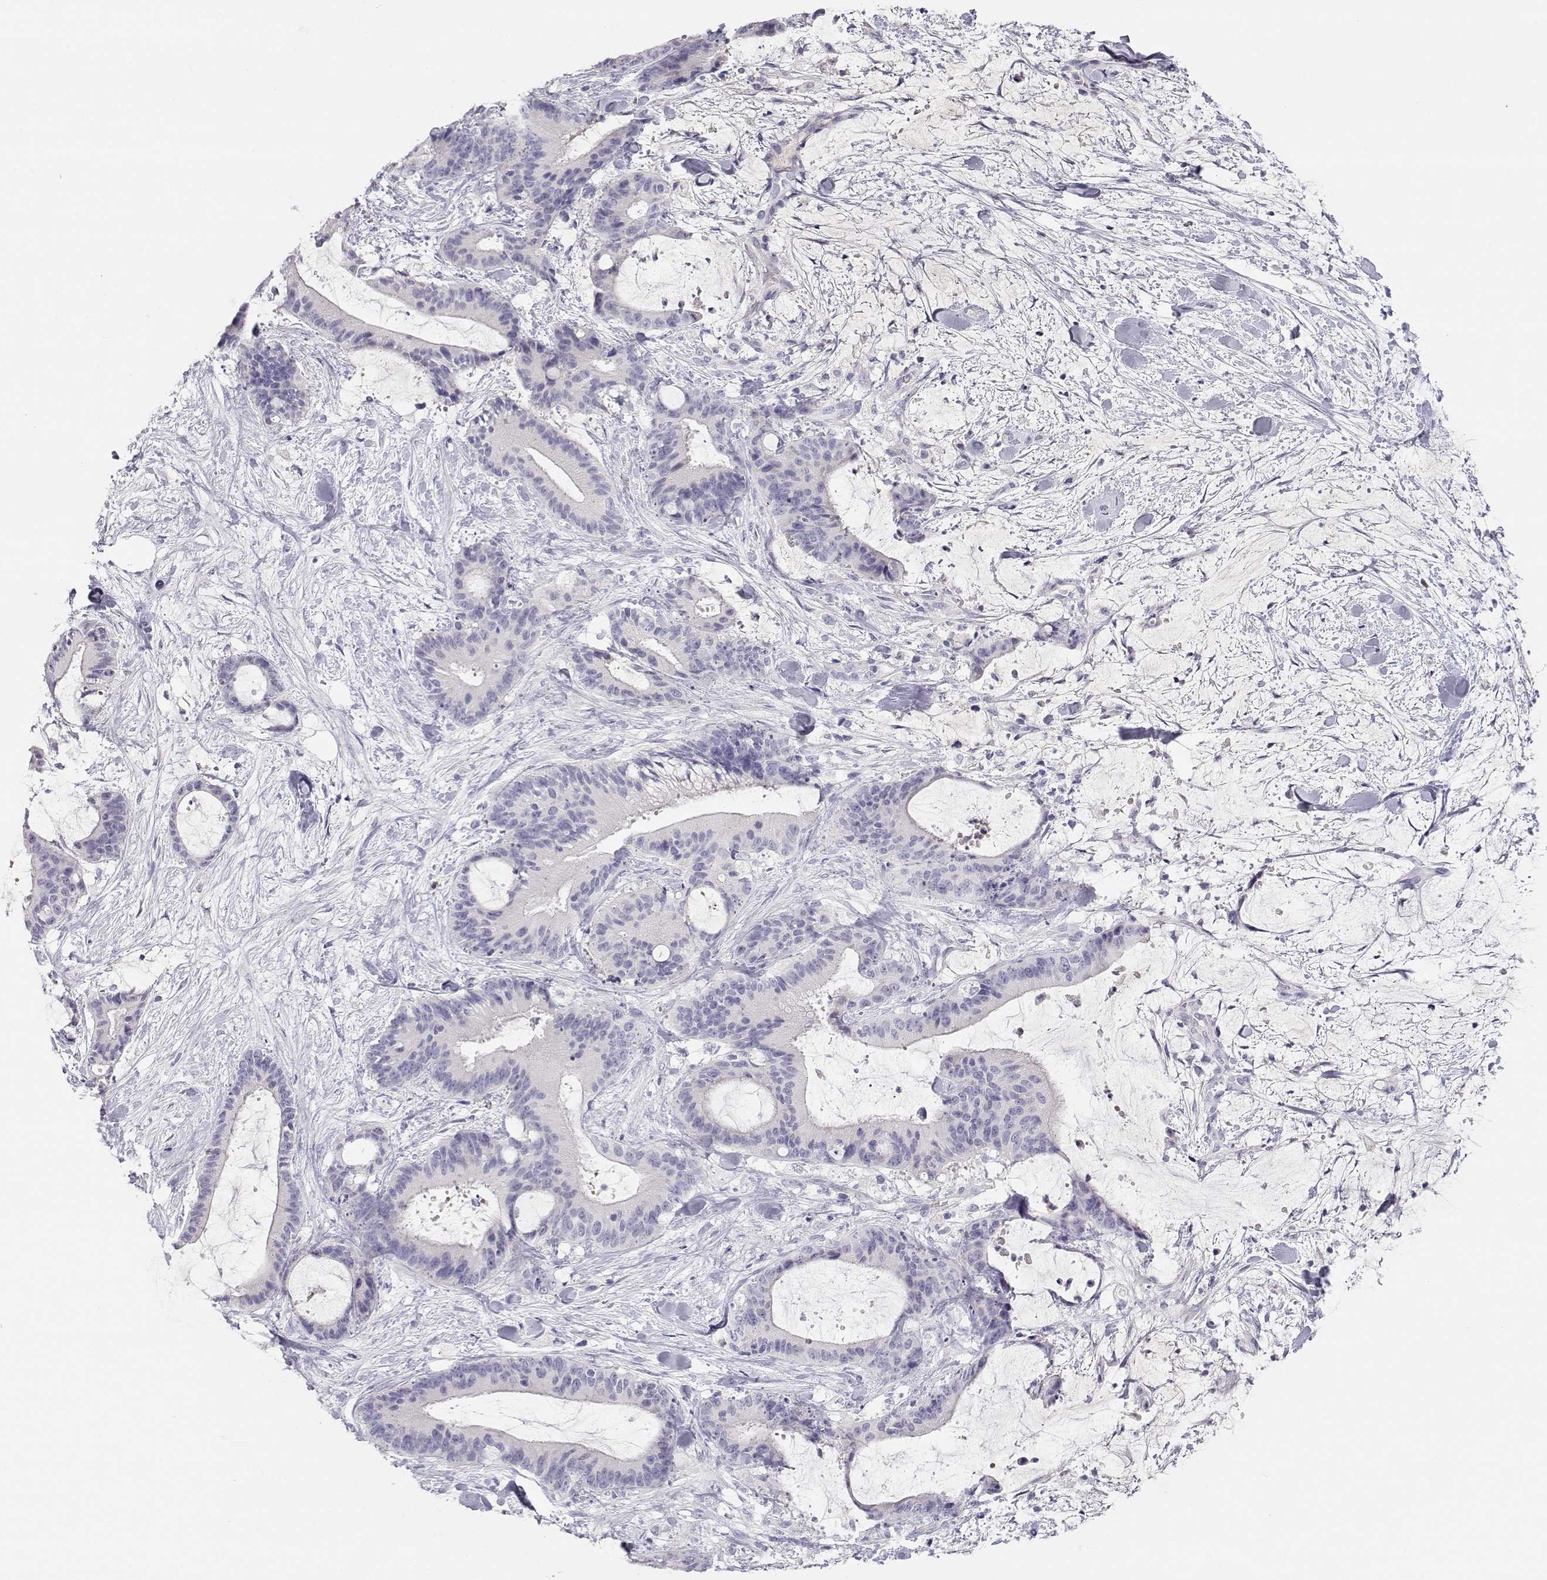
{"staining": {"intensity": "negative", "quantity": "none", "location": "none"}, "tissue": "liver cancer", "cell_type": "Tumor cells", "image_type": "cancer", "snomed": [{"axis": "morphology", "description": "Cholangiocarcinoma"}, {"axis": "topography", "description": "Liver"}], "caption": "Immunohistochemical staining of human cholangiocarcinoma (liver) displays no significant positivity in tumor cells.", "gene": "CDHR1", "patient": {"sex": "female", "age": 73}}